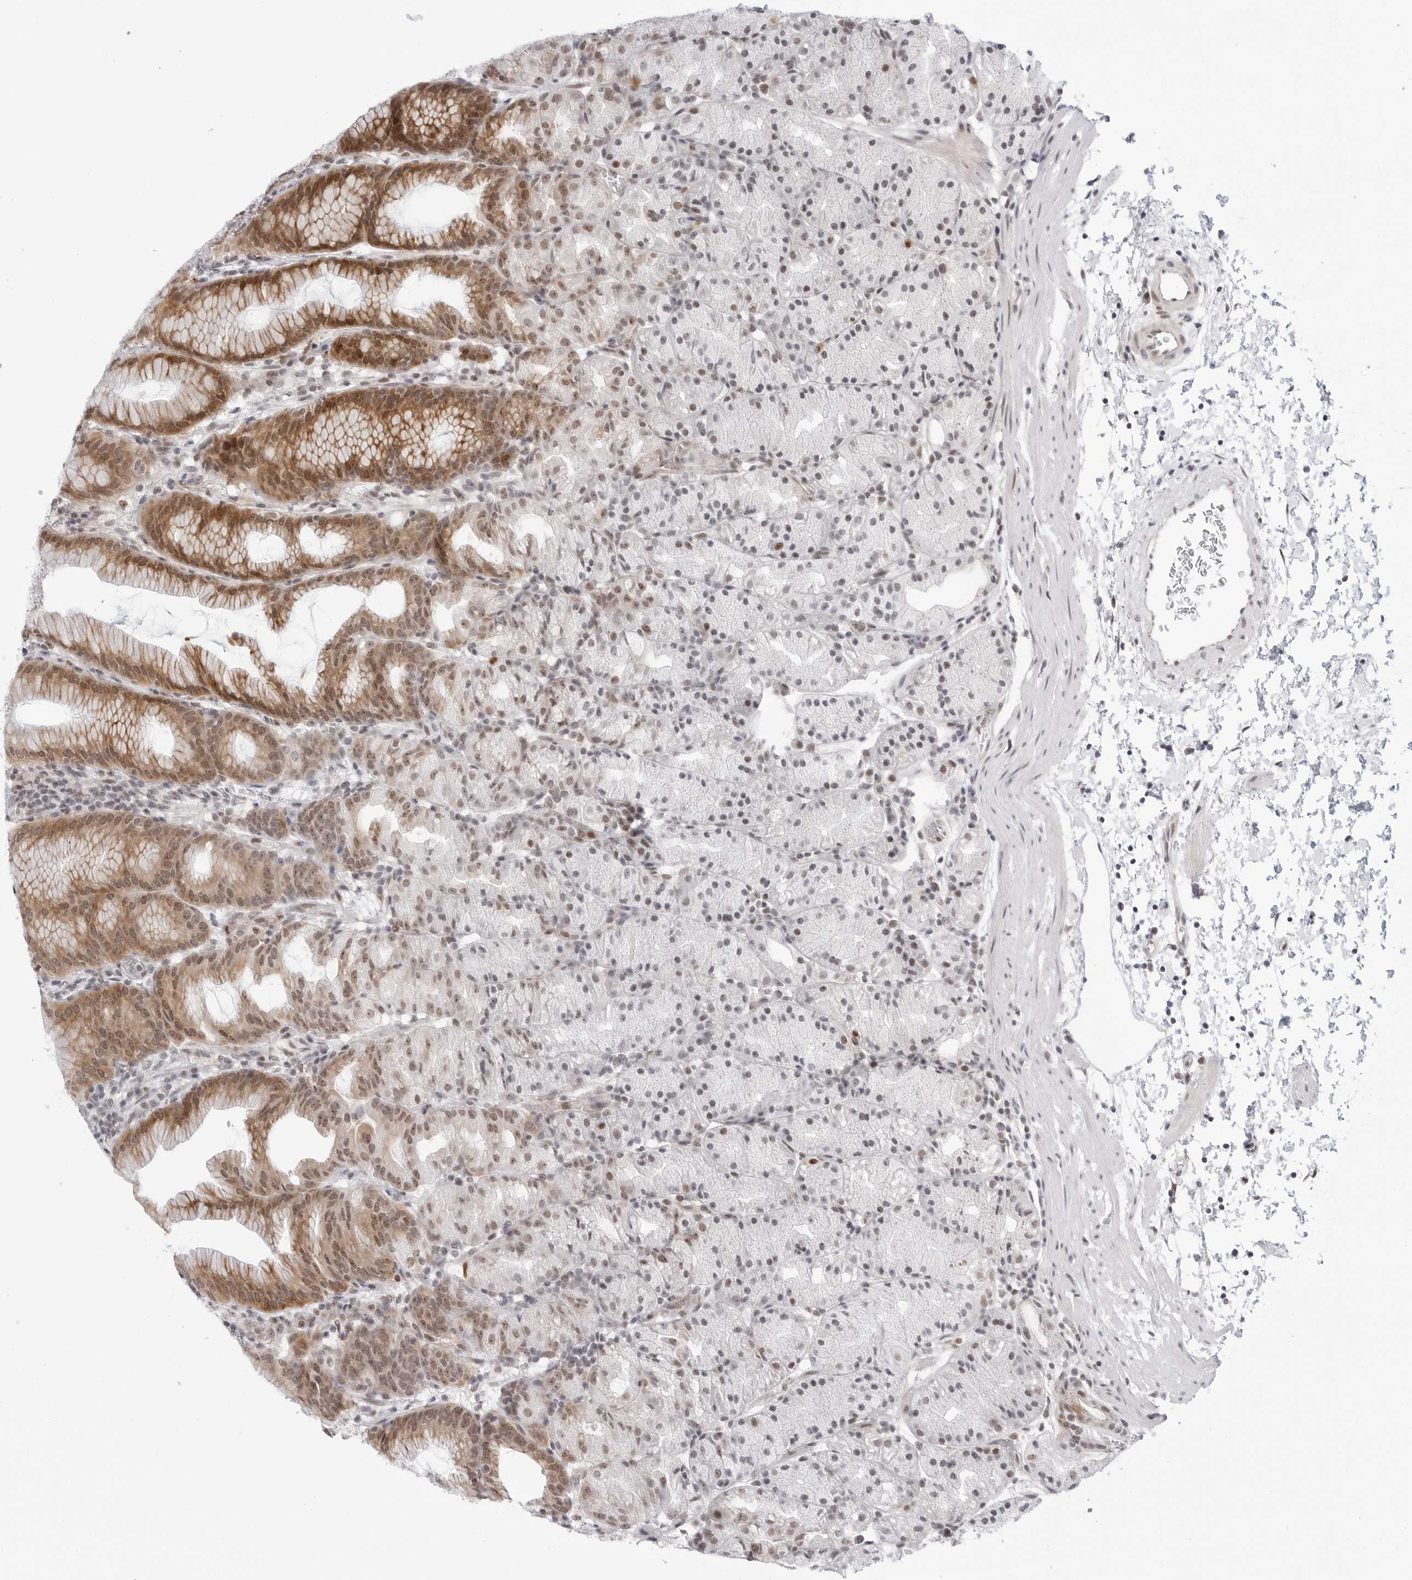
{"staining": {"intensity": "moderate", "quantity": "25%-75%", "location": "cytoplasmic/membranous,nuclear"}, "tissue": "stomach", "cell_type": "Glandular cells", "image_type": "normal", "snomed": [{"axis": "morphology", "description": "Normal tissue, NOS"}, {"axis": "topography", "description": "Stomach, upper"}], "caption": "IHC image of unremarkable stomach: human stomach stained using immunohistochemistry exhibits medium levels of moderate protein expression localized specifically in the cytoplasmic/membranous,nuclear of glandular cells, appearing as a cytoplasmic/membranous,nuclear brown color.", "gene": "C1orf162", "patient": {"sex": "male", "age": 48}}